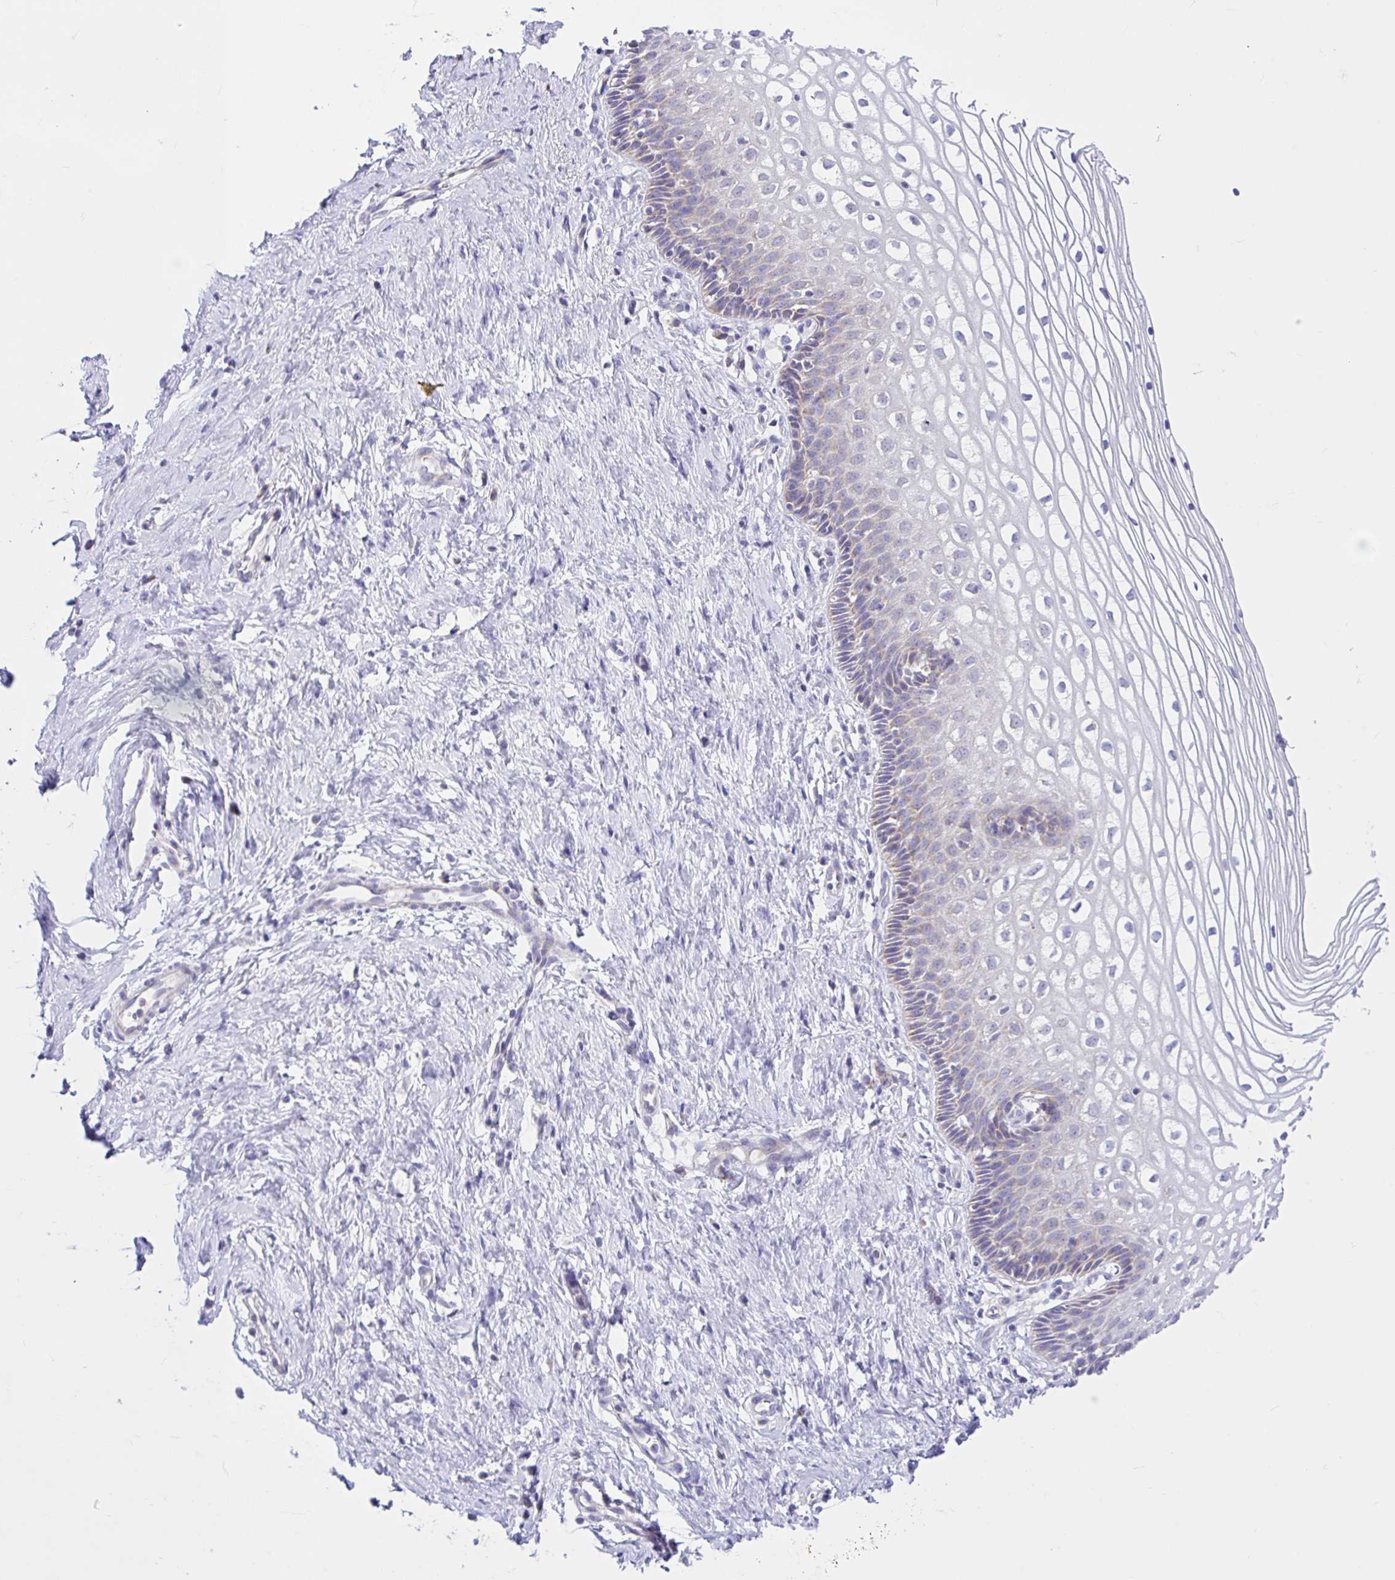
{"staining": {"intensity": "weak", "quantity": "<25%", "location": "cytoplasmic/membranous"}, "tissue": "cervix", "cell_type": "Glandular cells", "image_type": "normal", "snomed": [{"axis": "morphology", "description": "Normal tissue, NOS"}, {"axis": "topography", "description": "Cervix"}], "caption": "Immunohistochemical staining of unremarkable human cervix displays no significant positivity in glandular cells. Nuclei are stained in blue.", "gene": "NDUFS2", "patient": {"sex": "female", "age": 36}}